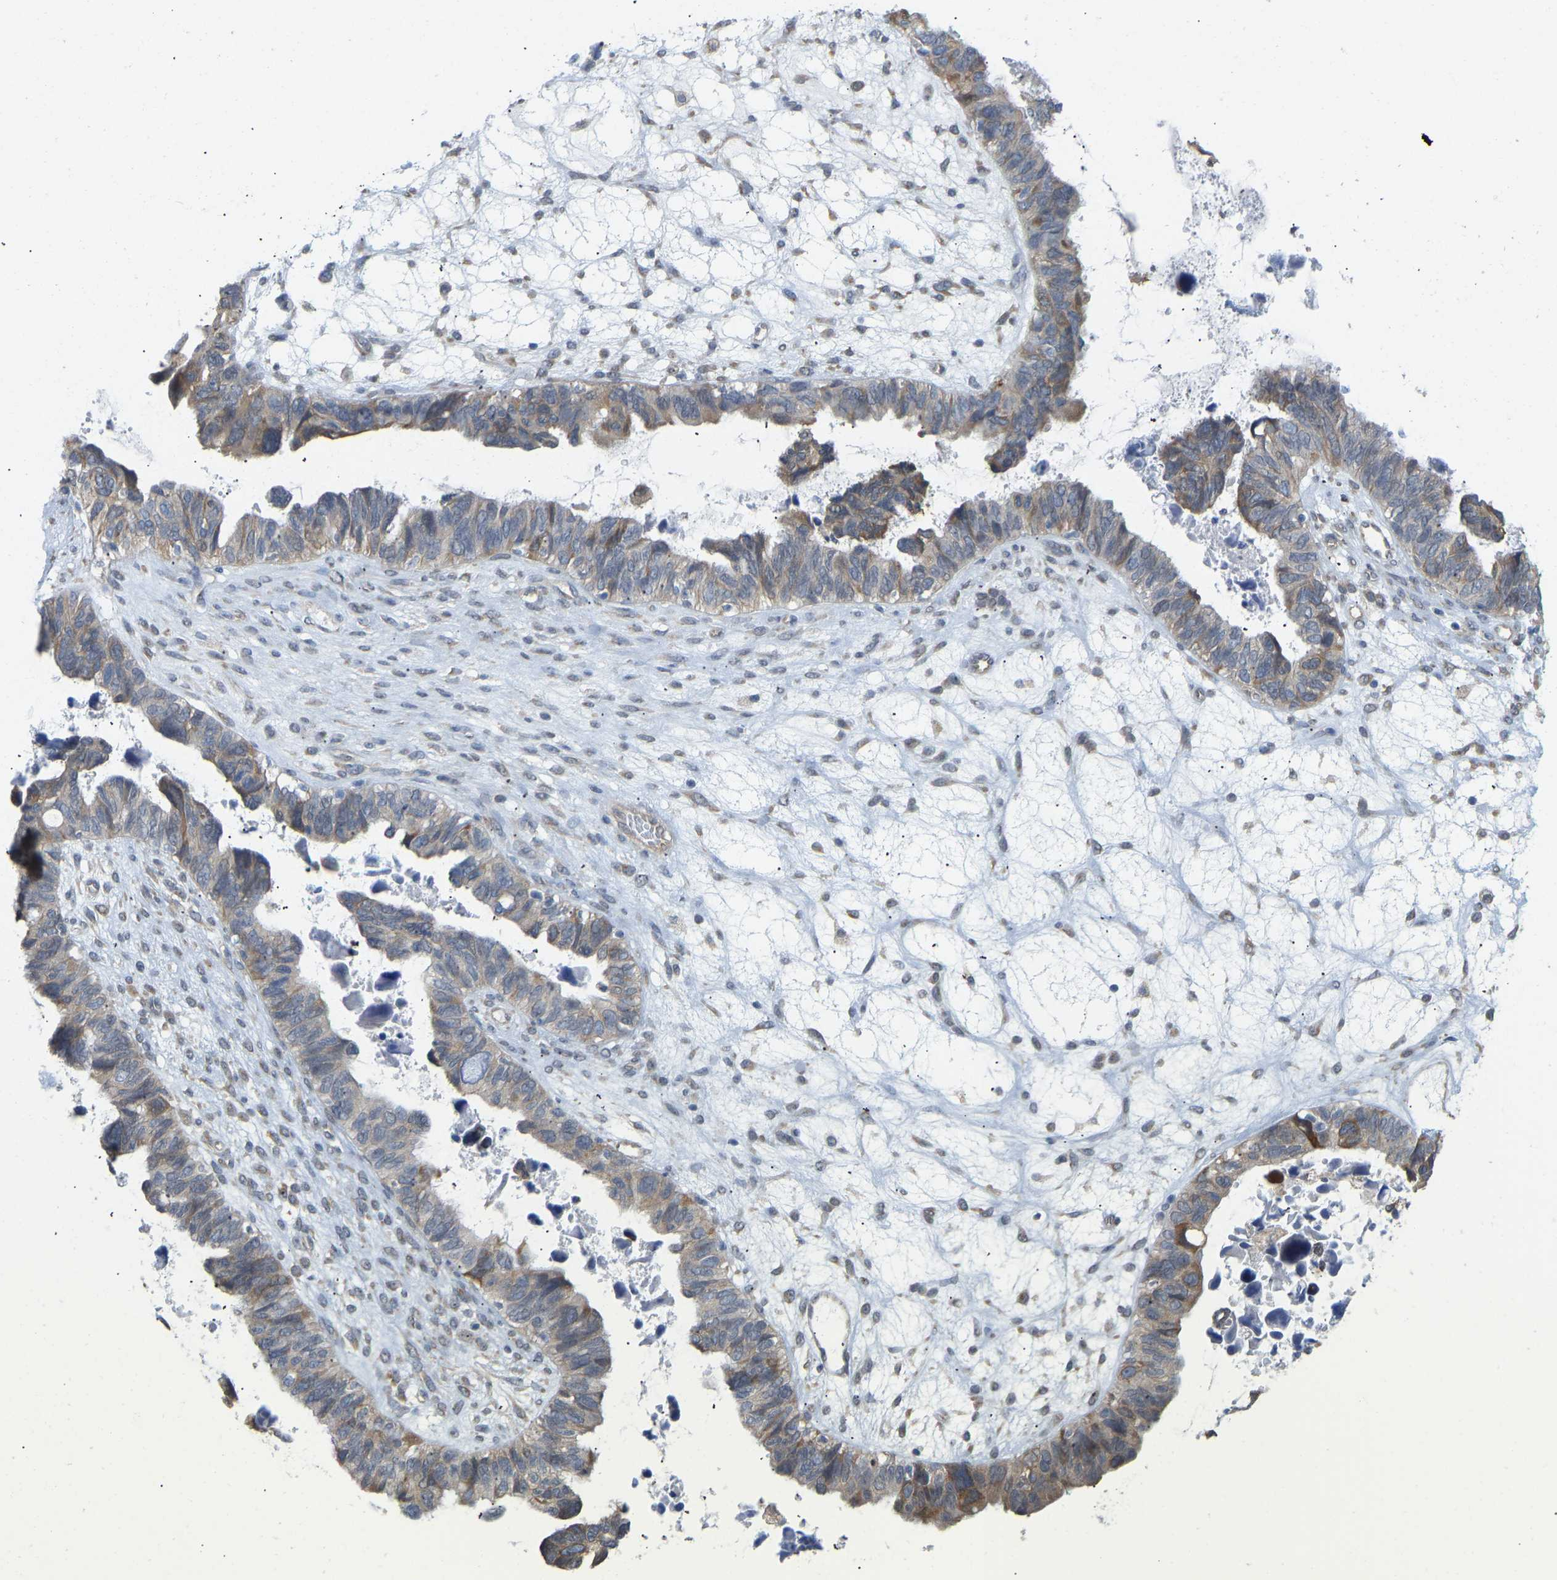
{"staining": {"intensity": "weak", "quantity": ">75%", "location": "cytoplasmic/membranous"}, "tissue": "ovarian cancer", "cell_type": "Tumor cells", "image_type": "cancer", "snomed": [{"axis": "morphology", "description": "Cystadenocarcinoma, serous, NOS"}, {"axis": "topography", "description": "Ovary"}], "caption": "The image demonstrates a brown stain indicating the presence of a protein in the cytoplasmic/membranous of tumor cells in serous cystadenocarcinoma (ovarian).", "gene": "BEND3", "patient": {"sex": "female", "age": 79}}